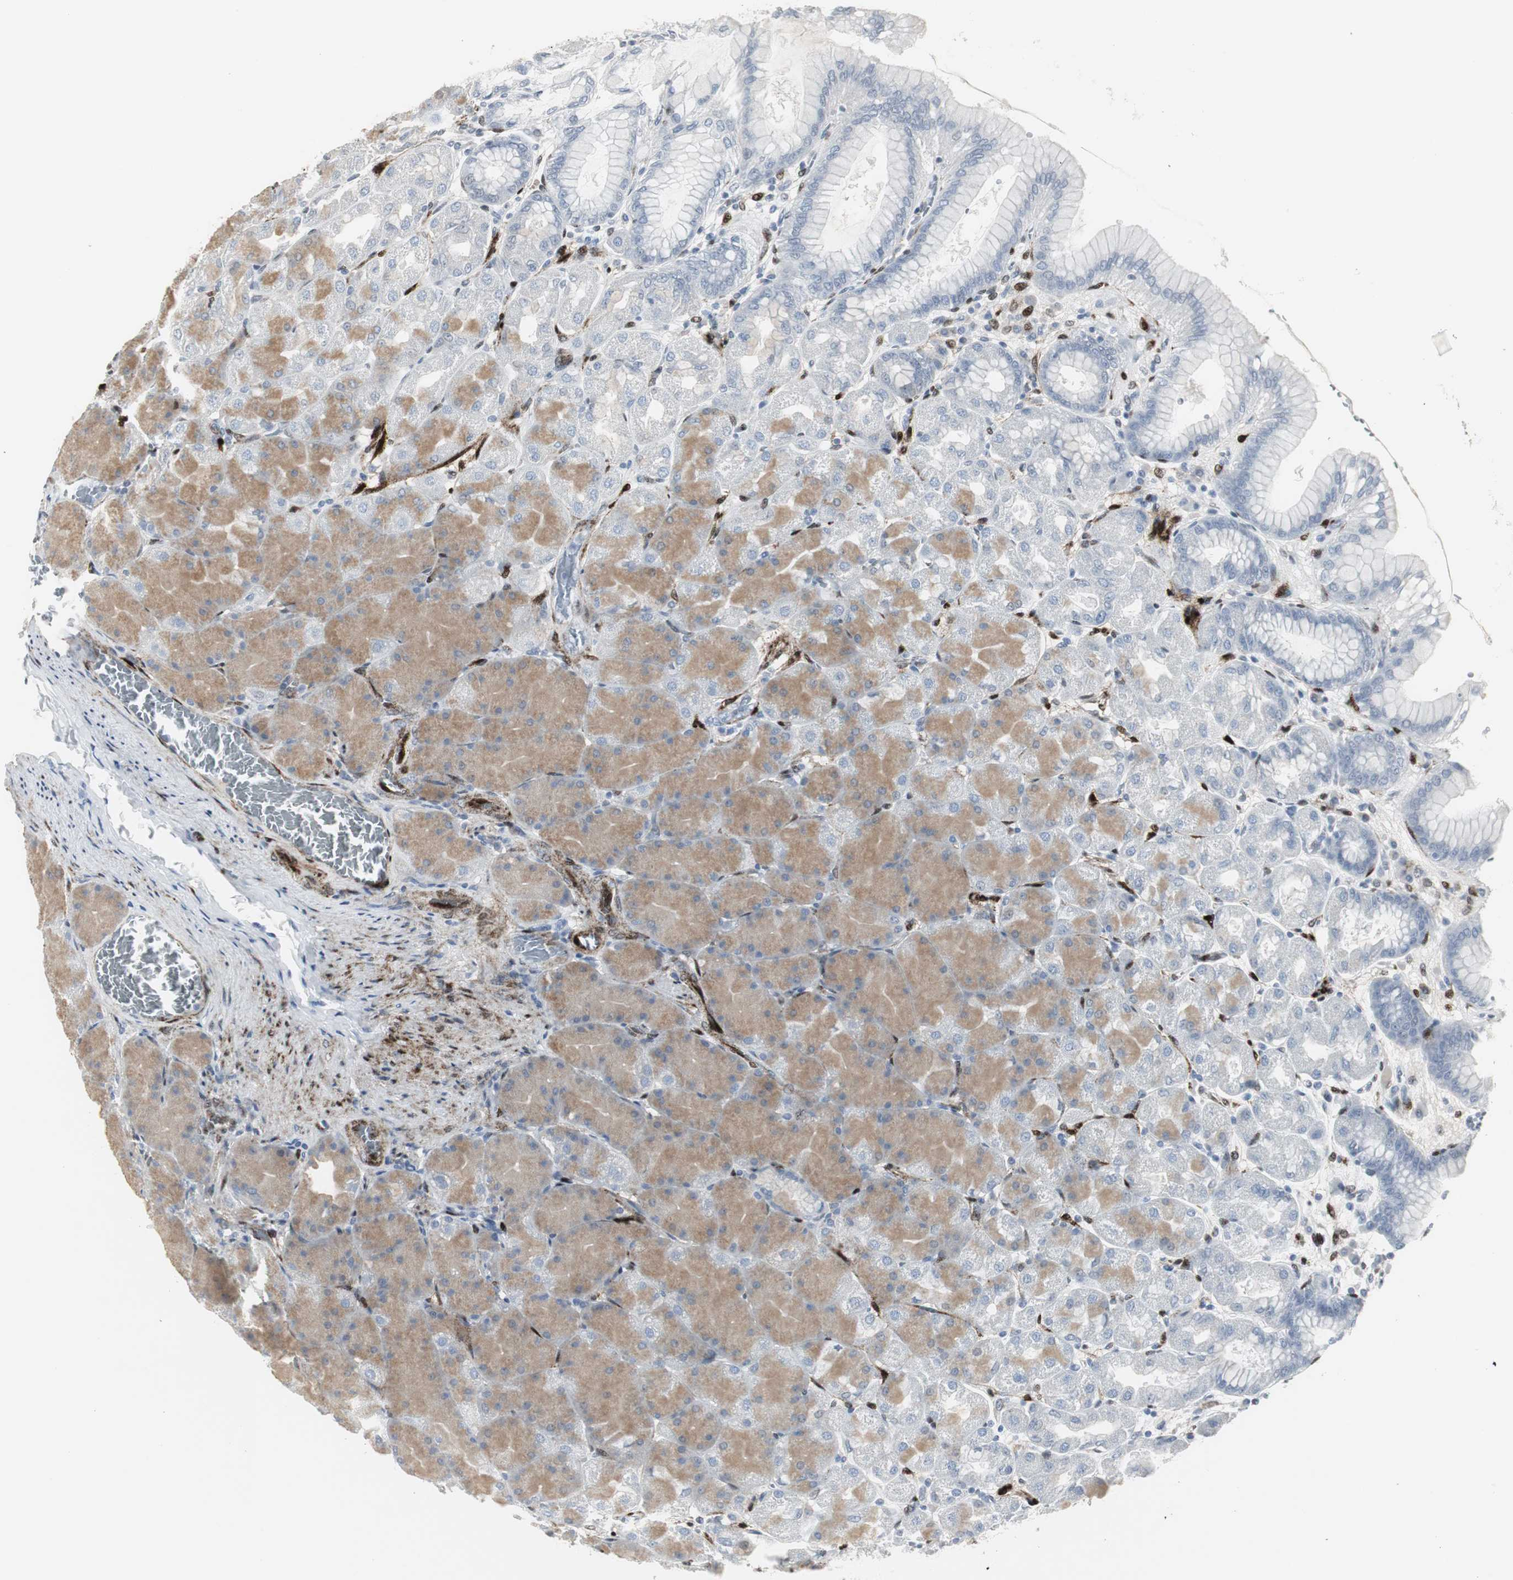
{"staining": {"intensity": "moderate", "quantity": "25%-75%", "location": "cytoplasmic/membranous"}, "tissue": "stomach", "cell_type": "Glandular cells", "image_type": "normal", "snomed": [{"axis": "morphology", "description": "Normal tissue, NOS"}, {"axis": "topography", "description": "Stomach, upper"}], "caption": "Immunohistochemistry (IHC) of unremarkable stomach displays medium levels of moderate cytoplasmic/membranous positivity in approximately 25%-75% of glandular cells.", "gene": "PPP1R14A", "patient": {"sex": "female", "age": 56}}